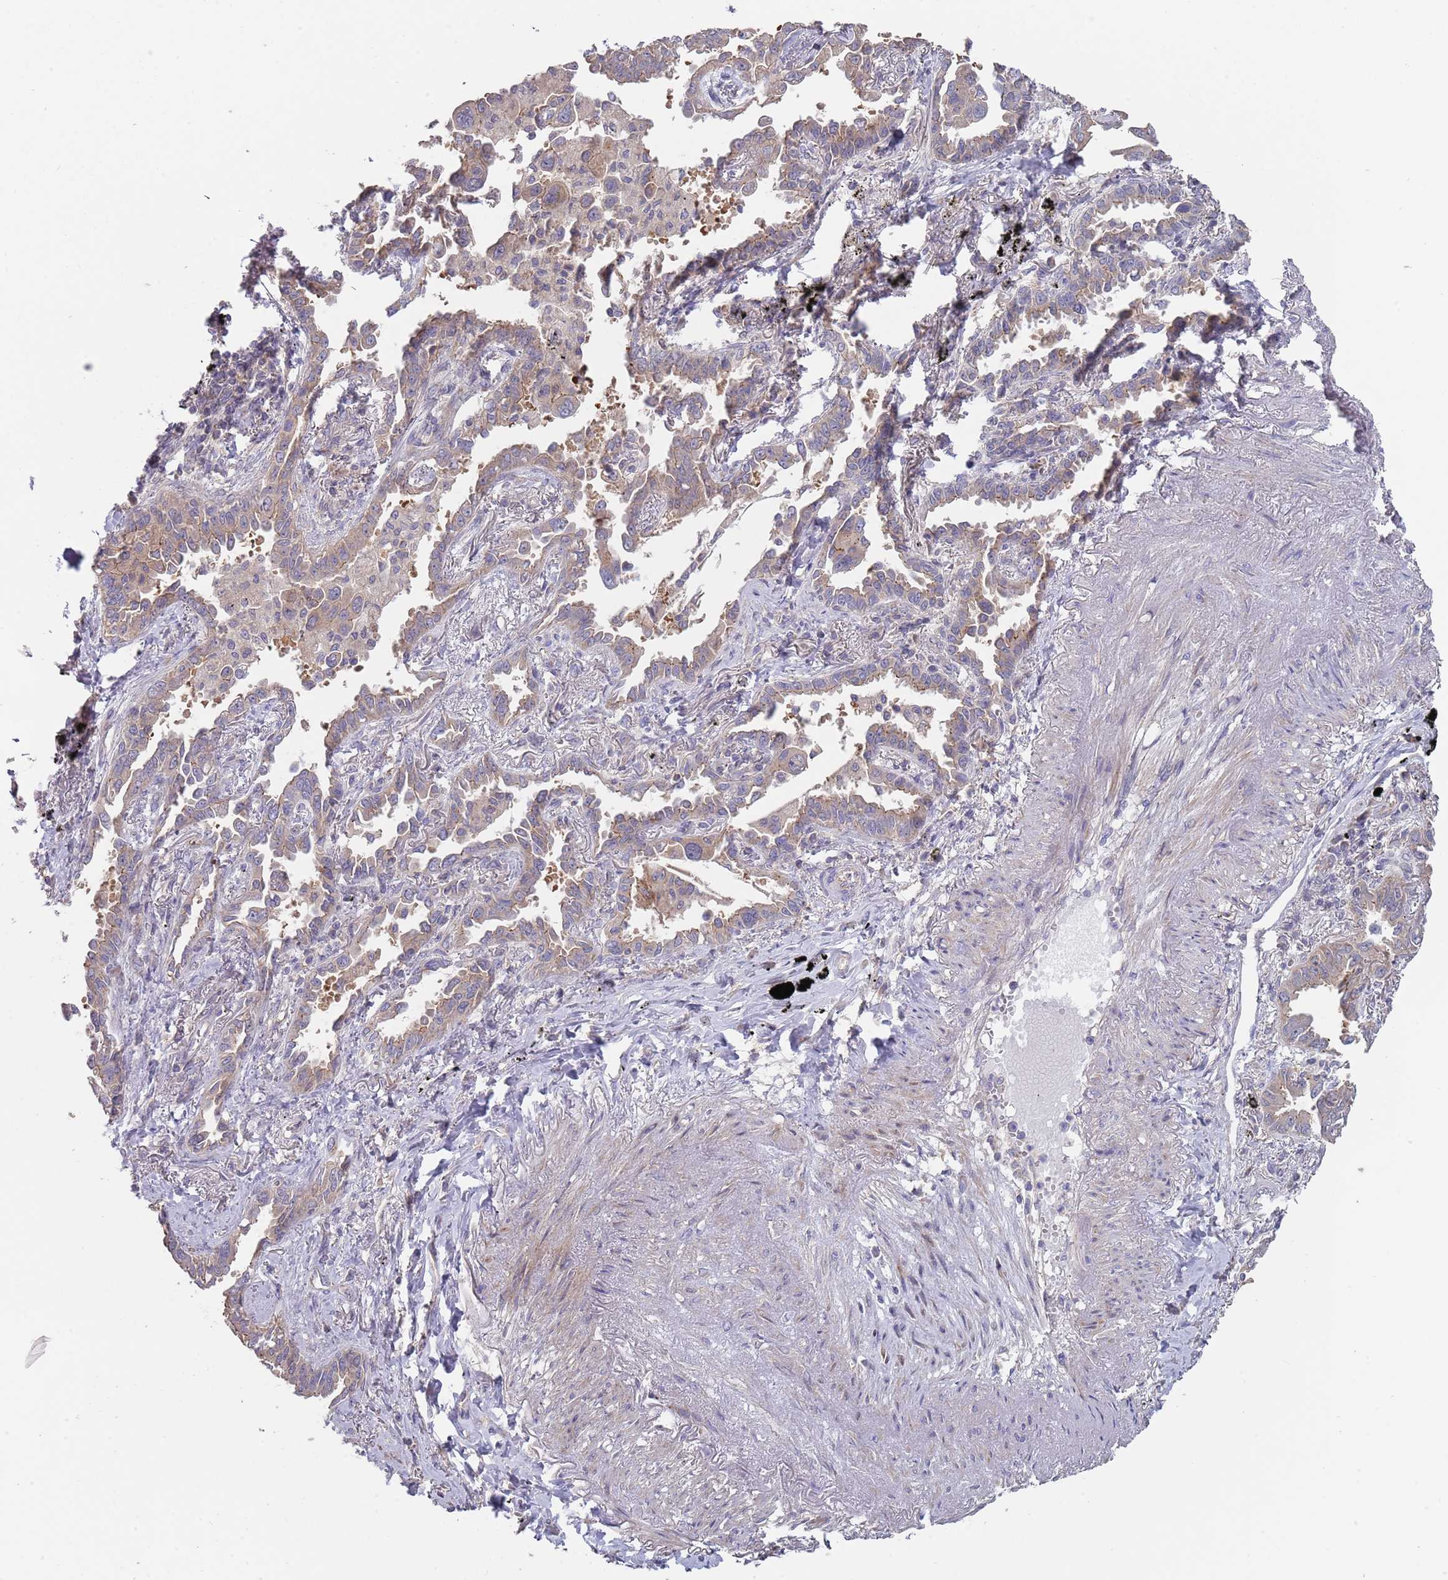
{"staining": {"intensity": "weak", "quantity": "<25%", "location": "cytoplasmic/membranous"}, "tissue": "lung cancer", "cell_type": "Tumor cells", "image_type": "cancer", "snomed": [{"axis": "morphology", "description": "Adenocarcinoma, NOS"}, {"axis": "topography", "description": "Lung"}], "caption": "Tumor cells show no significant protein positivity in lung cancer.", "gene": "ABCC10", "patient": {"sex": "male", "age": 67}}